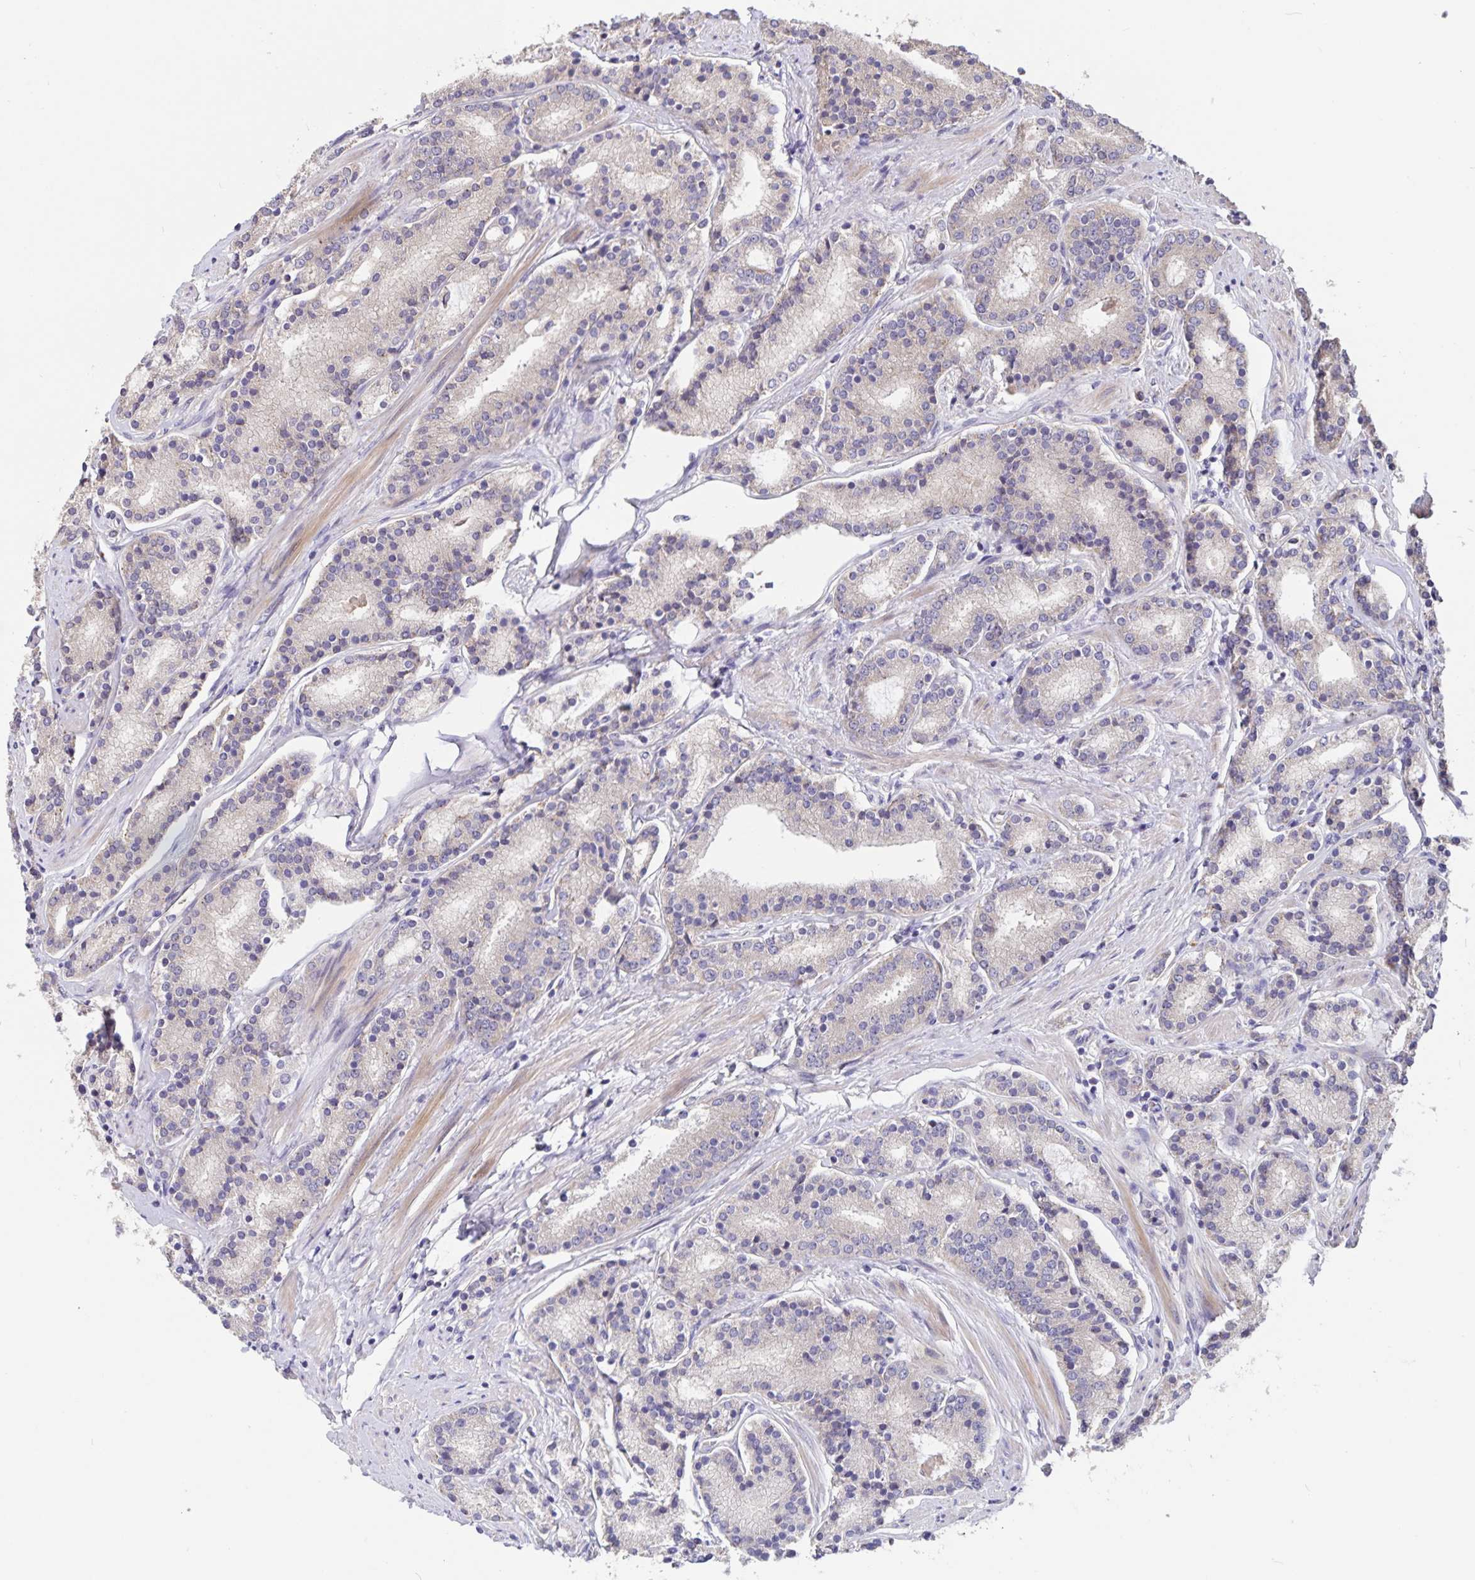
{"staining": {"intensity": "negative", "quantity": "none", "location": "none"}, "tissue": "prostate cancer", "cell_type": "Tumor cells", "image_type": "cancer", "snomed": [{"axis": "morphology", "description": "Adenocarcinoma, High grade"}, {"axis": "topography", "description": "Prostate"}], "caption": "An immunohistochemistry (IHC) micrograph of high-grade adenocarcinoma (prostate) is shown. There is no staining in tumor cells of high-grade adenocarcinoma (prostate).", "gene": "FBXL16", "patient": {"sex": "male", "age": 63}}